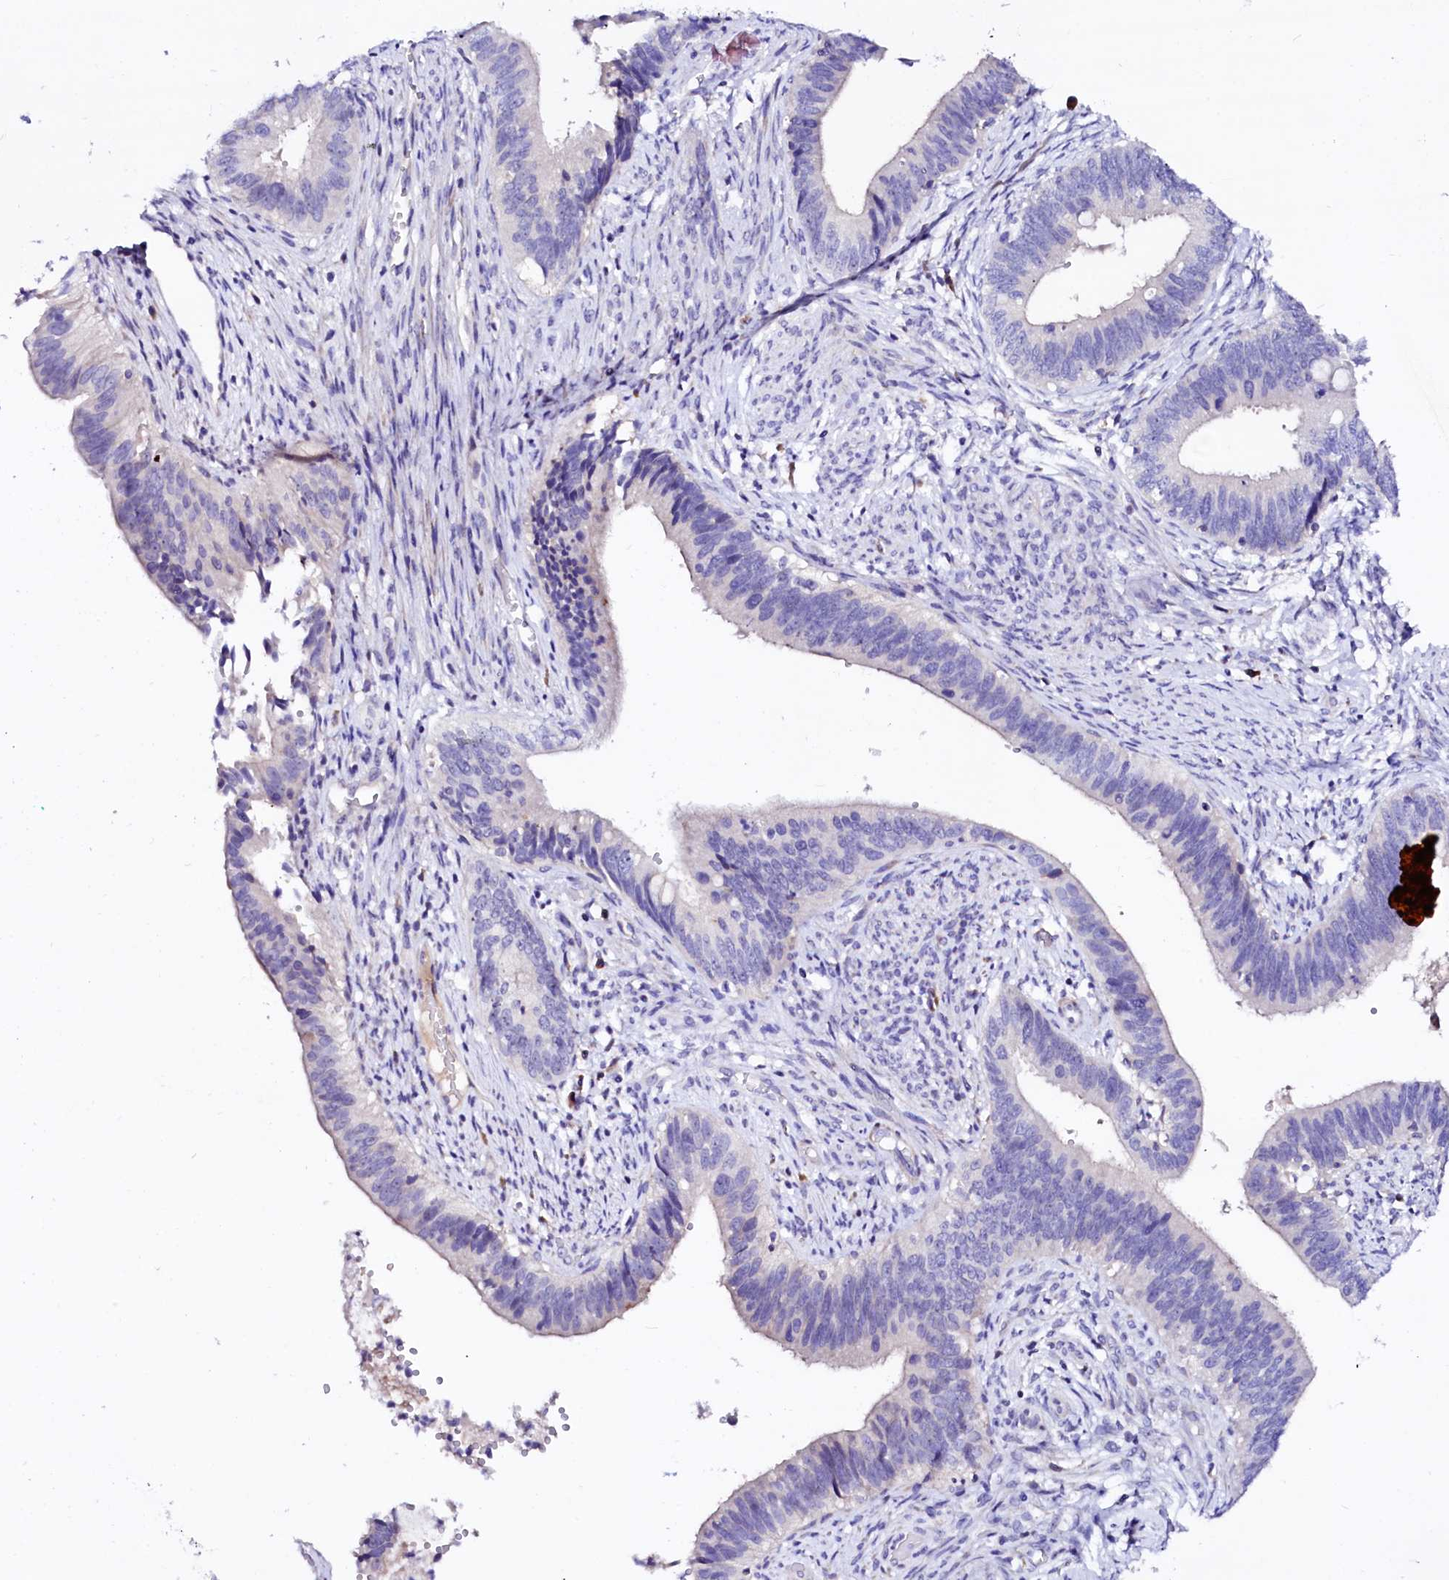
{"staining": {"intensity": "negative", "quantity": "none", "location": "none"}, "tissue": "cervical cancer", "cell_type": "Tumor cells", "image_type": "cancer", "snomed": [{"axis": "morphology", "description": "Adenocarcinoma, NOS"}, {"axis": "topography", "description": "Cervix"}], "caption": "The micrograph demonstrates no staining of tumor cells in cervical adenocarcinoma.", "gene": "BTBD16", "patient": {"sex": "female", "age": 42}}